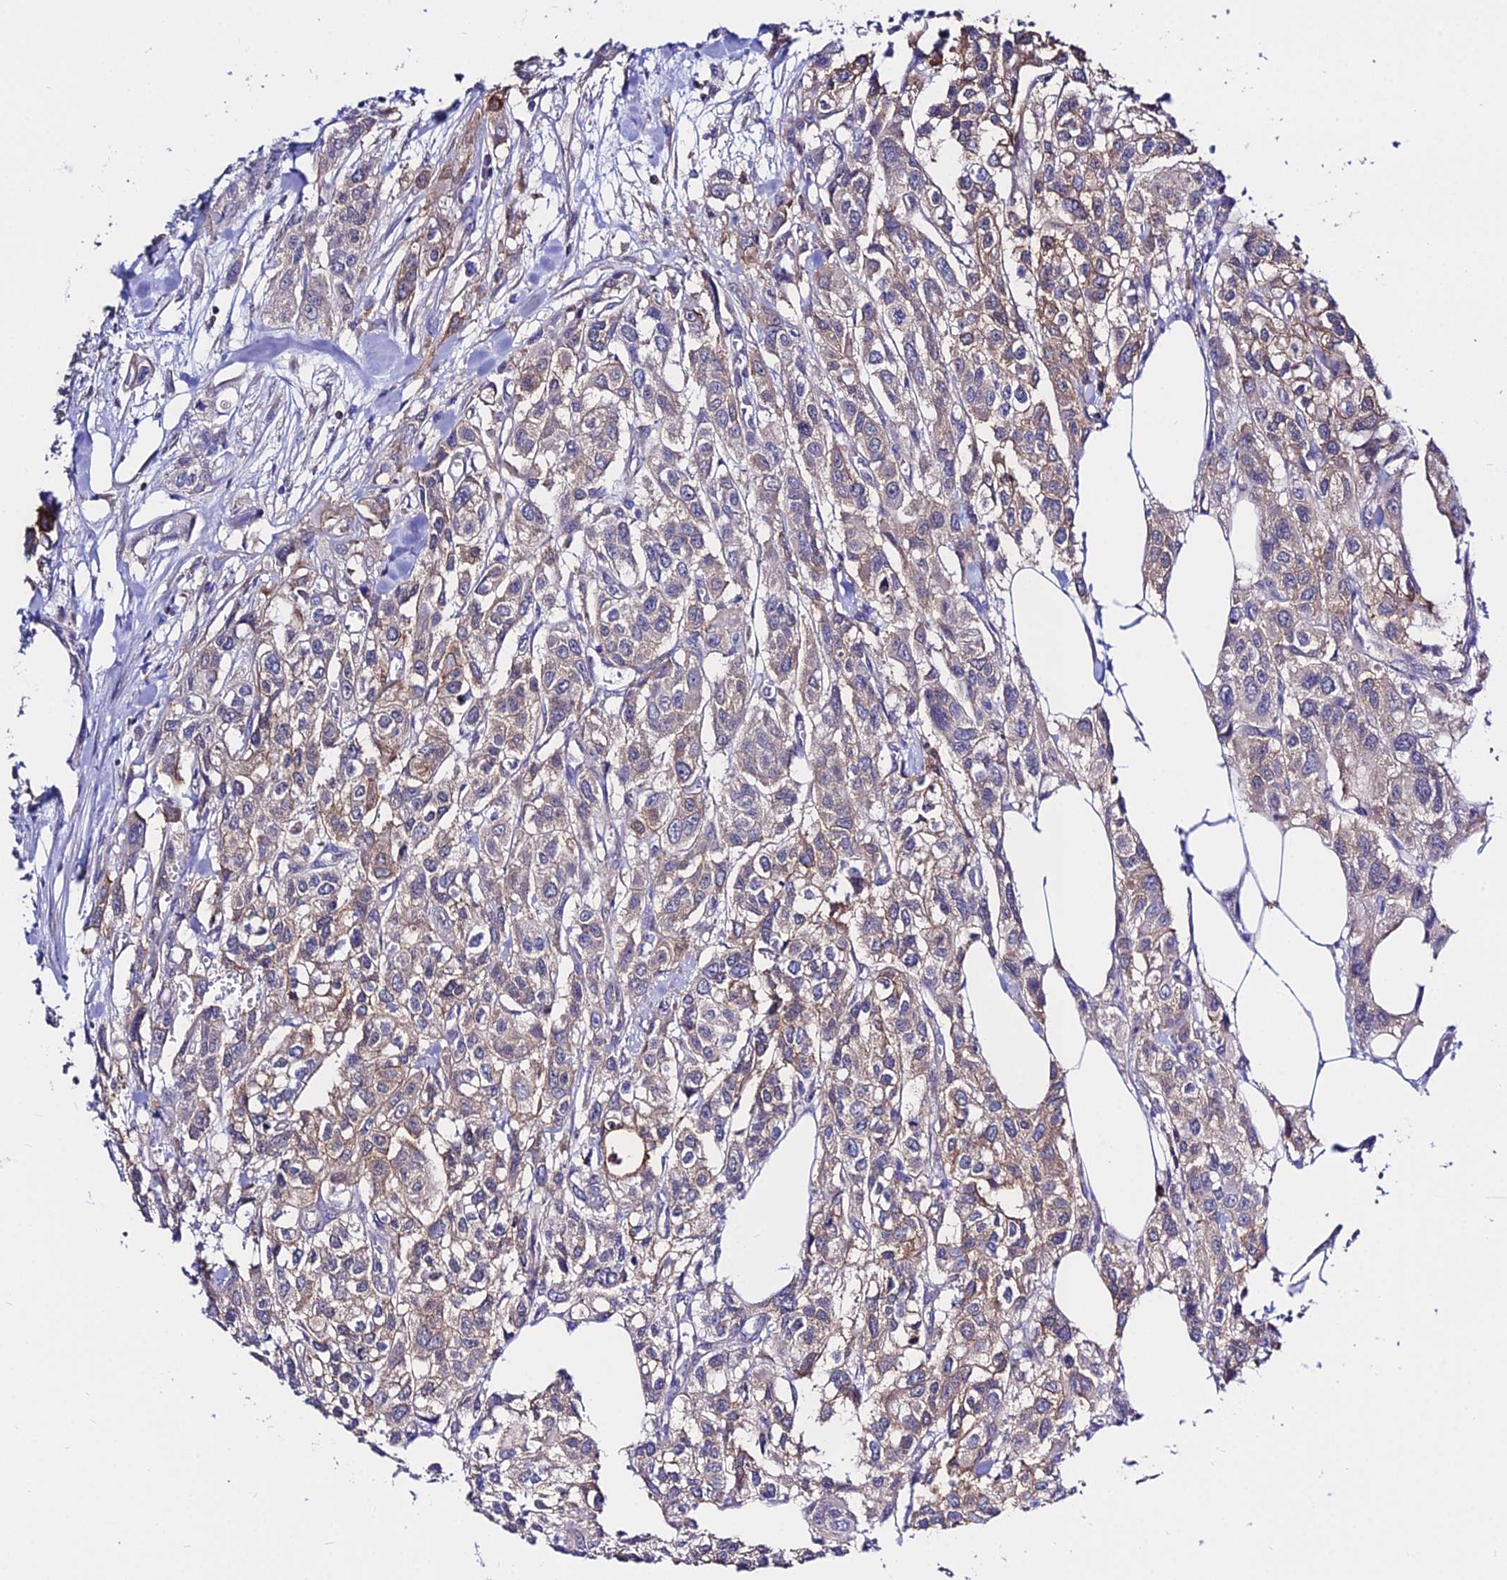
{"staining": {"intensity": "weak", "quantity": "25%-75%", "location": "cytoplasmic/membranous"}, "tissue": "urothelial cancer", "cell_type": "Tumor cells", "image_type": "cancer", "snomed": [{"axis": "morphology", "description": "Urothelial carcinoma, High grade"}, {"axis": "topography", "description": "Urinary bladder"}], "caption": "Urothelial cancer stained with DAB (3,3'-diaminobenzidine) immunohistochemistry displays low levels of weak cytoplasmic/membranous staining in about 25%-75% of tumor cells.", "gene": "S100A16", "patient": {"sex": "male", "age": 67}}